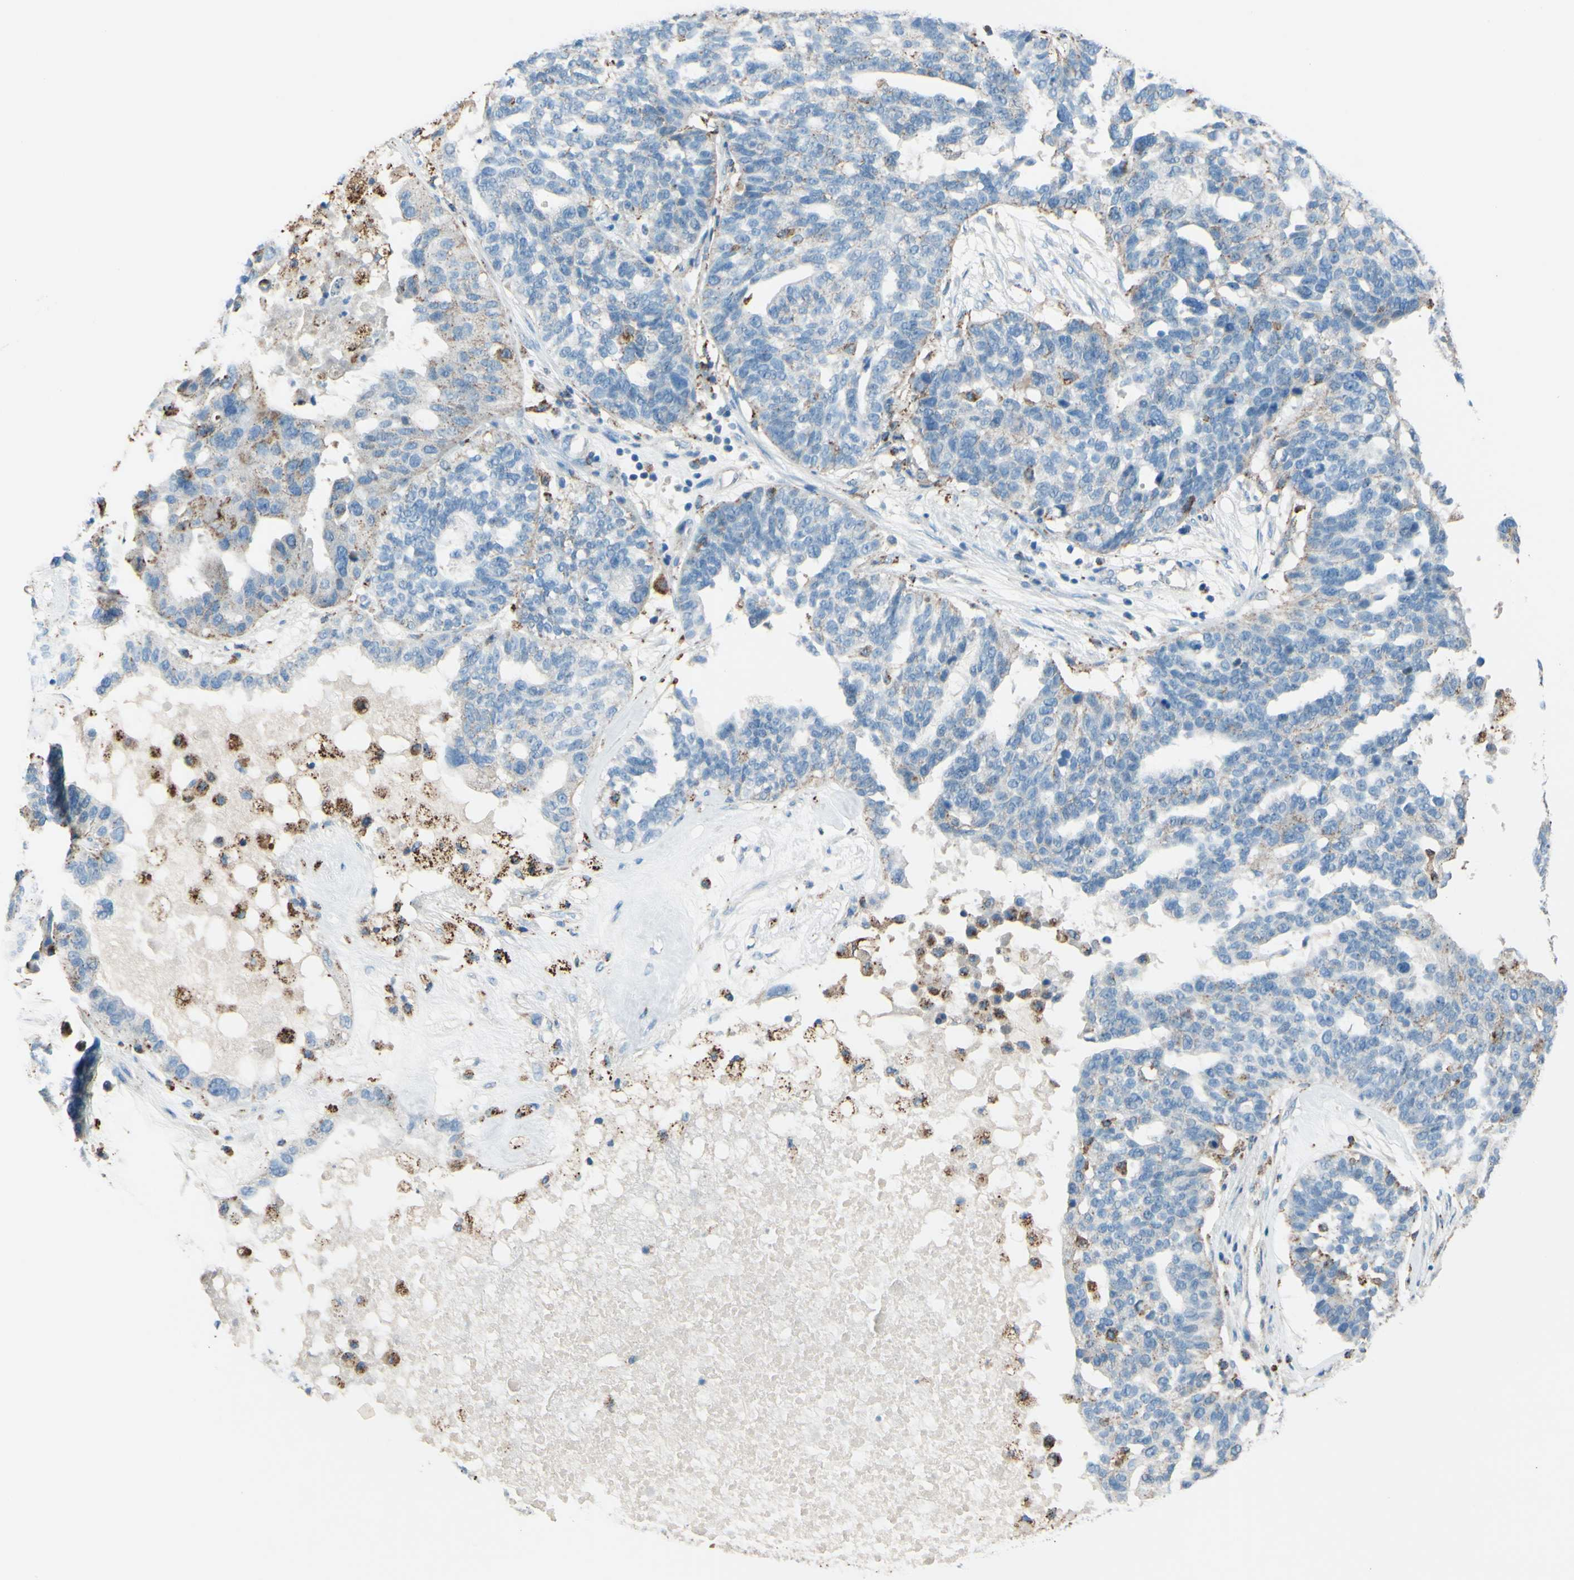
{"staining": {"intensity": "negative", "quantity": "none", "location": "none"}, "tissue": "ovarian cancer", "cell_type": "Tumor cells", "image_type": "cancer", "snomed": [{"axis": "morphology", "description": "Cystadenocarcinoma, serous, NOS"}, {"axis": "topography", "description": "Ovary"}], "caption": "Protein analysis of serous cystadenocarcinoma (ovarian) demonstrates no significant positivity in tumor cells. (DAB IHC visualized using brightfield microscopy, high magnification).", "gene": "CTSD", "patient": {"sex": "female", "age": 59}}